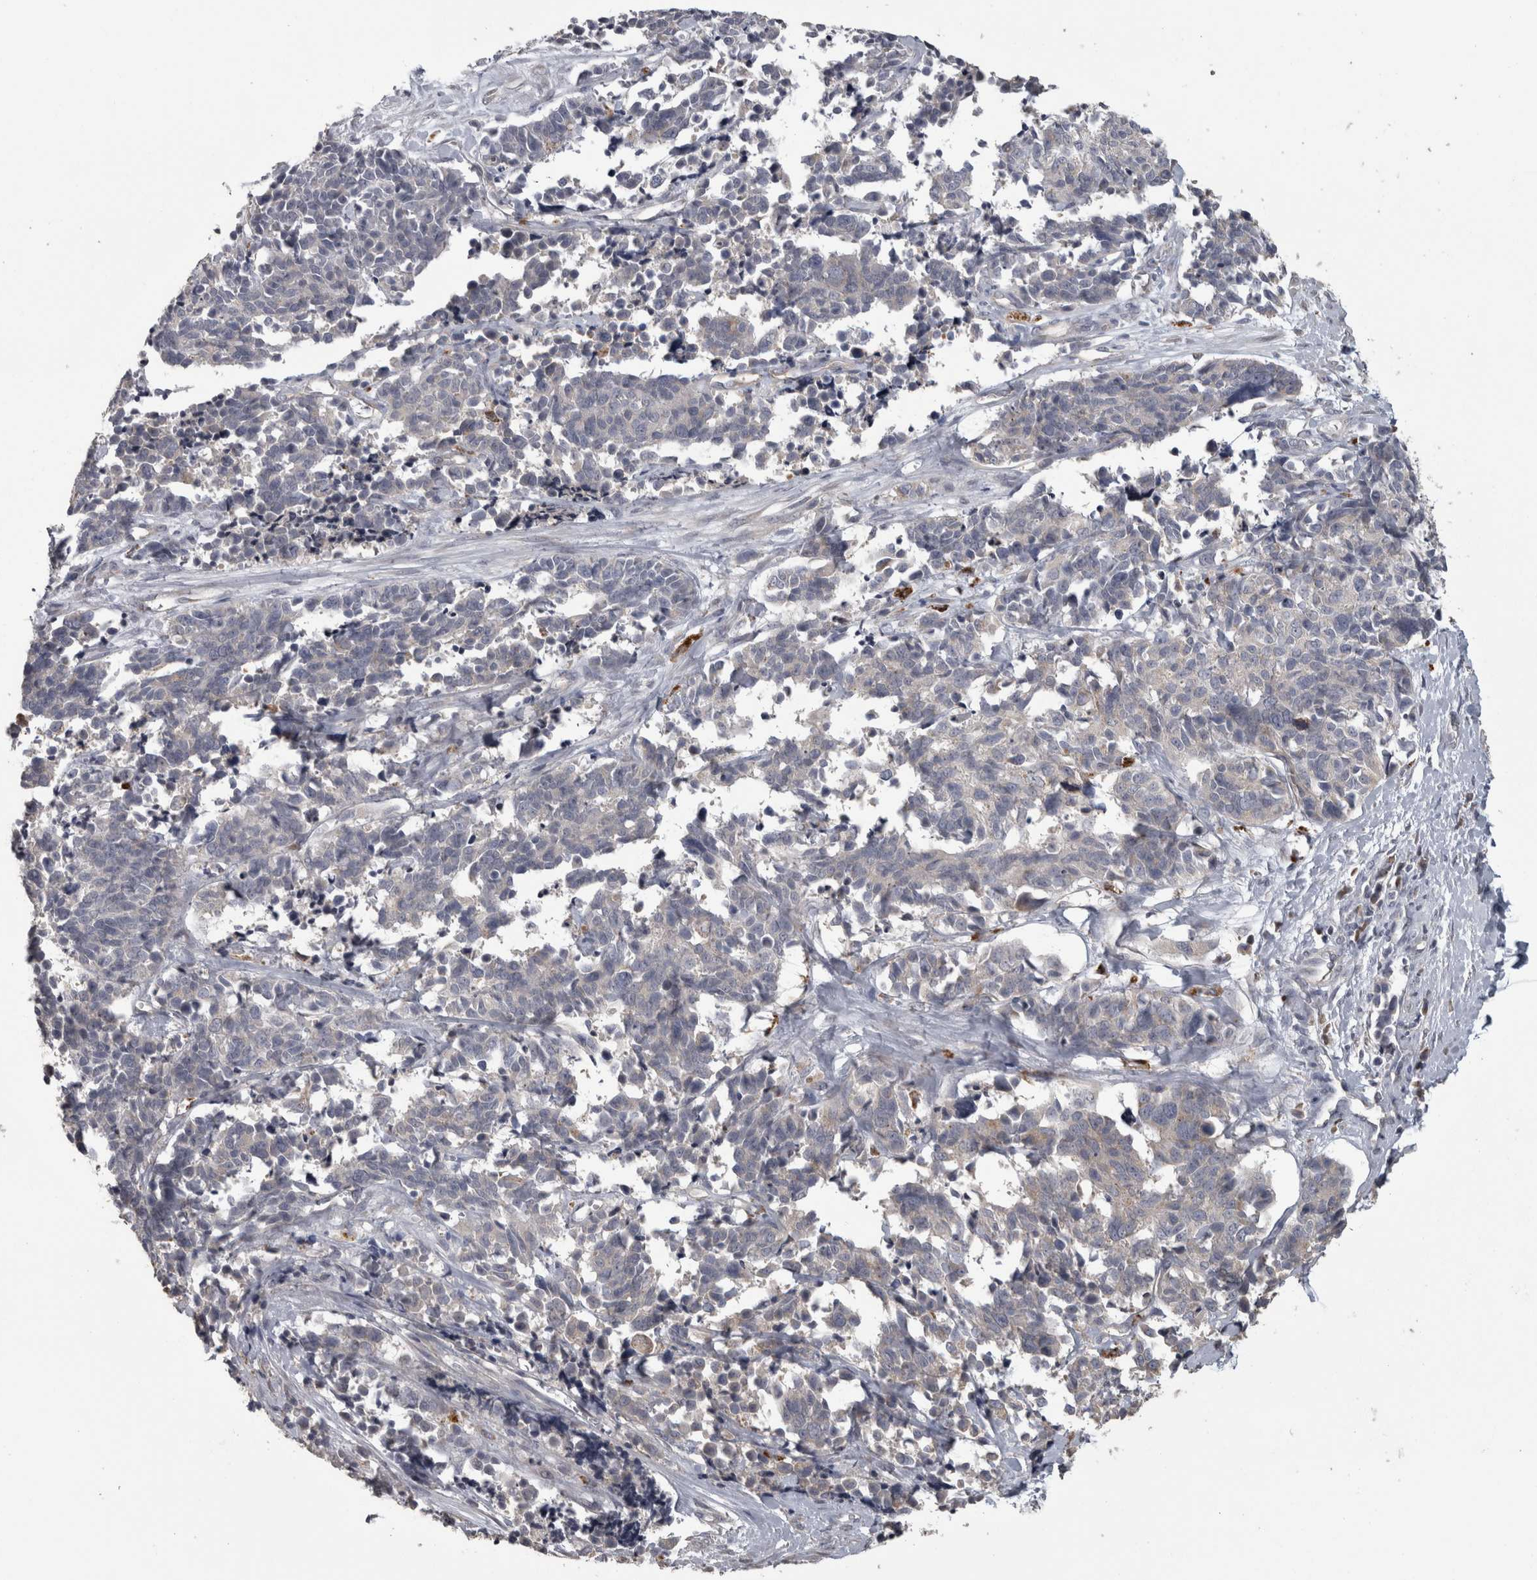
{"staining": {"intensity": "negative", "quantity": "none", "location": "none"}, "tissue": "cervical cancer", "cell_type": "Tumor cells", "image_type": "cancer", "snomed": [{"axis": "morphology", "description": "Squamous cell carcinoma, NOS"}, {"axis": "topography", "description": "Cervix"}], "caption": "Cervical cancer (squamous cell carcinoma) stained for a protein using immunohistochemistry reveals no staining tumor cells.", "gene": "RAB29", "patient": {"sex": "female", "age": 35}}